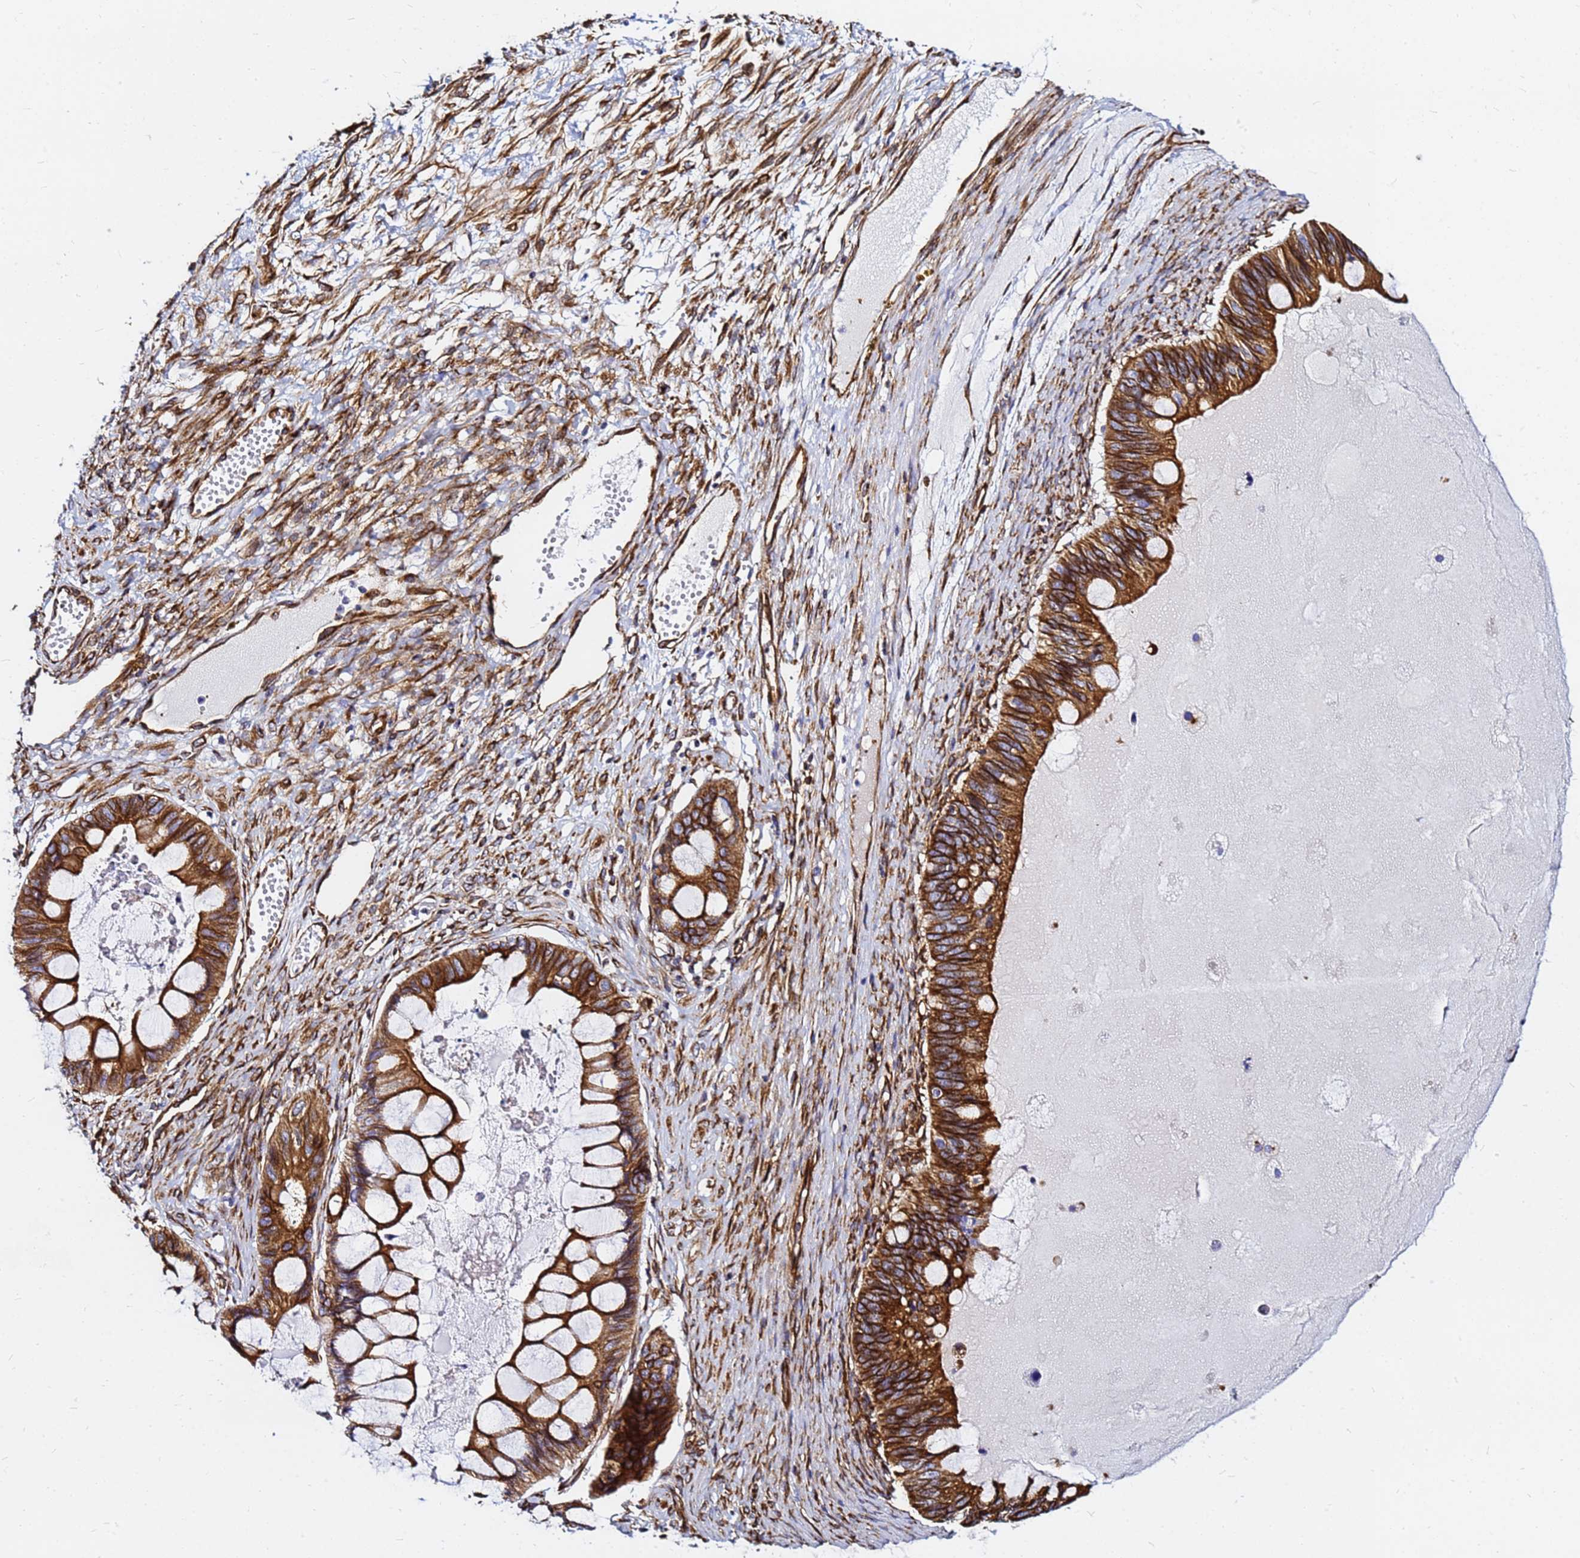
{"staining": {"intensity": "strong", "quantity": ">75%", "location": "cytoplasmic/membranous"}, "tissue": "ovarian cancer", "cell_type": "Tumor cells", "image_type": "cancer", "snomed": [{"axis": "morphology", "description": "Cystadenocarcinoma, mucinous, NOS"}, {"axis": "topography", "description": "Ovary"}], "caption": "DAB (3,3'-diaminobenzidine) immunohistochemical staining of human ovarian cancer (mucinous cystadenocarcinoma) shows strong cytoplasmic/membranous protein expression in about >75% of tumor cells.", "gene": "TUBA8", "patient": {"sex": "female", "age": 61}}